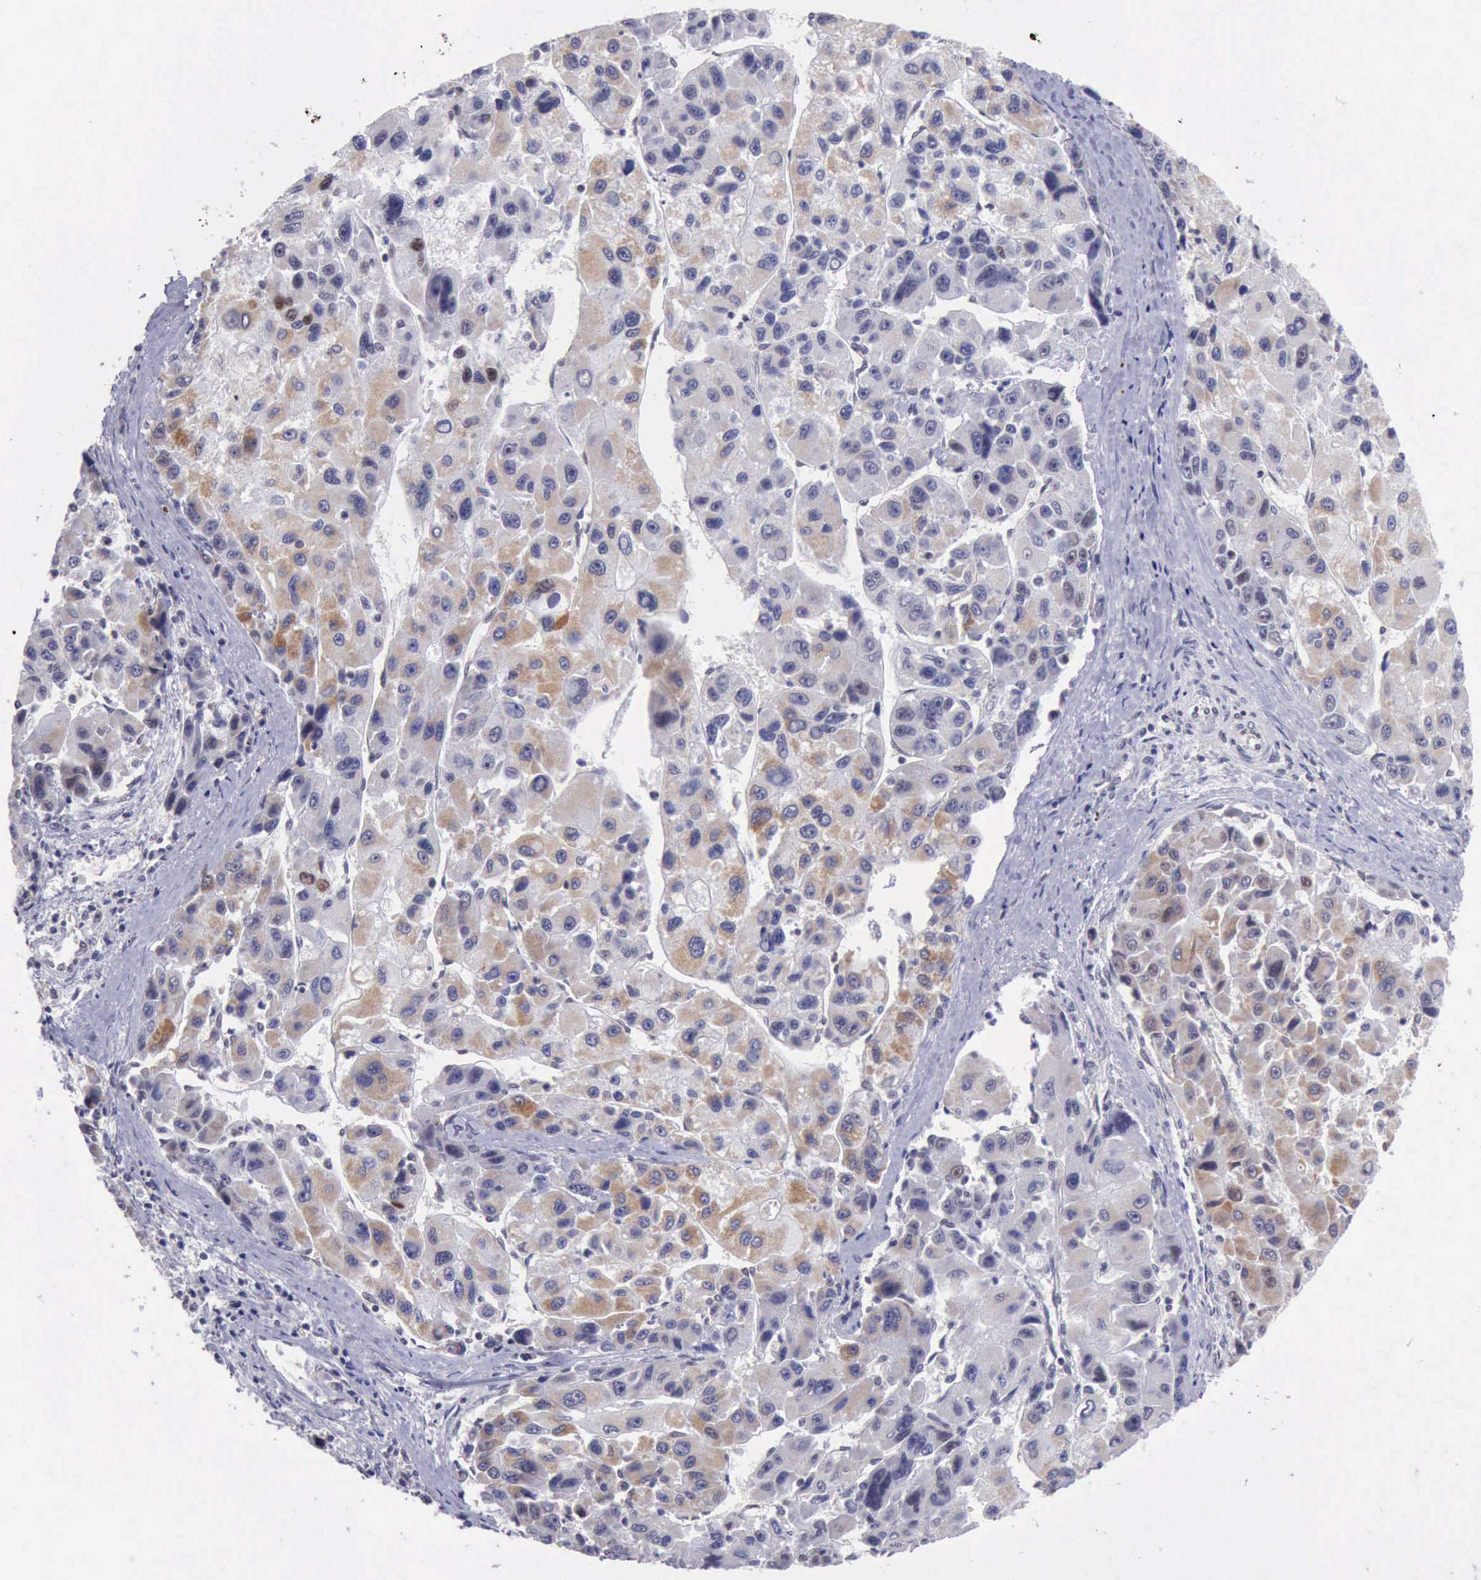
{"staining": {"intensity": "moderate", "quantity": "25%-75%", "location": "cytoplasmic/membranous"}, "tissue": "liver cancer", "cell_type": "Tumor cells", "image_type": "cancer", "snomed": [{"axis": "morphology", "description": "Carcinoma, Hepatocellular, NOS"}, {"axis": "topography", "description": "Liver"}], "caption": "Immunohistochemistry (IHC) (DAB (3,3'-diaminobenzidine)) staining of human liver hepatocellular carcinoma exhibits moderate cytoplasmic/membranous protein expression in approximately 25%-75% of tumor cells.", "gene": "ERCC4", "patient": {"sex": "male", "age": 64}}